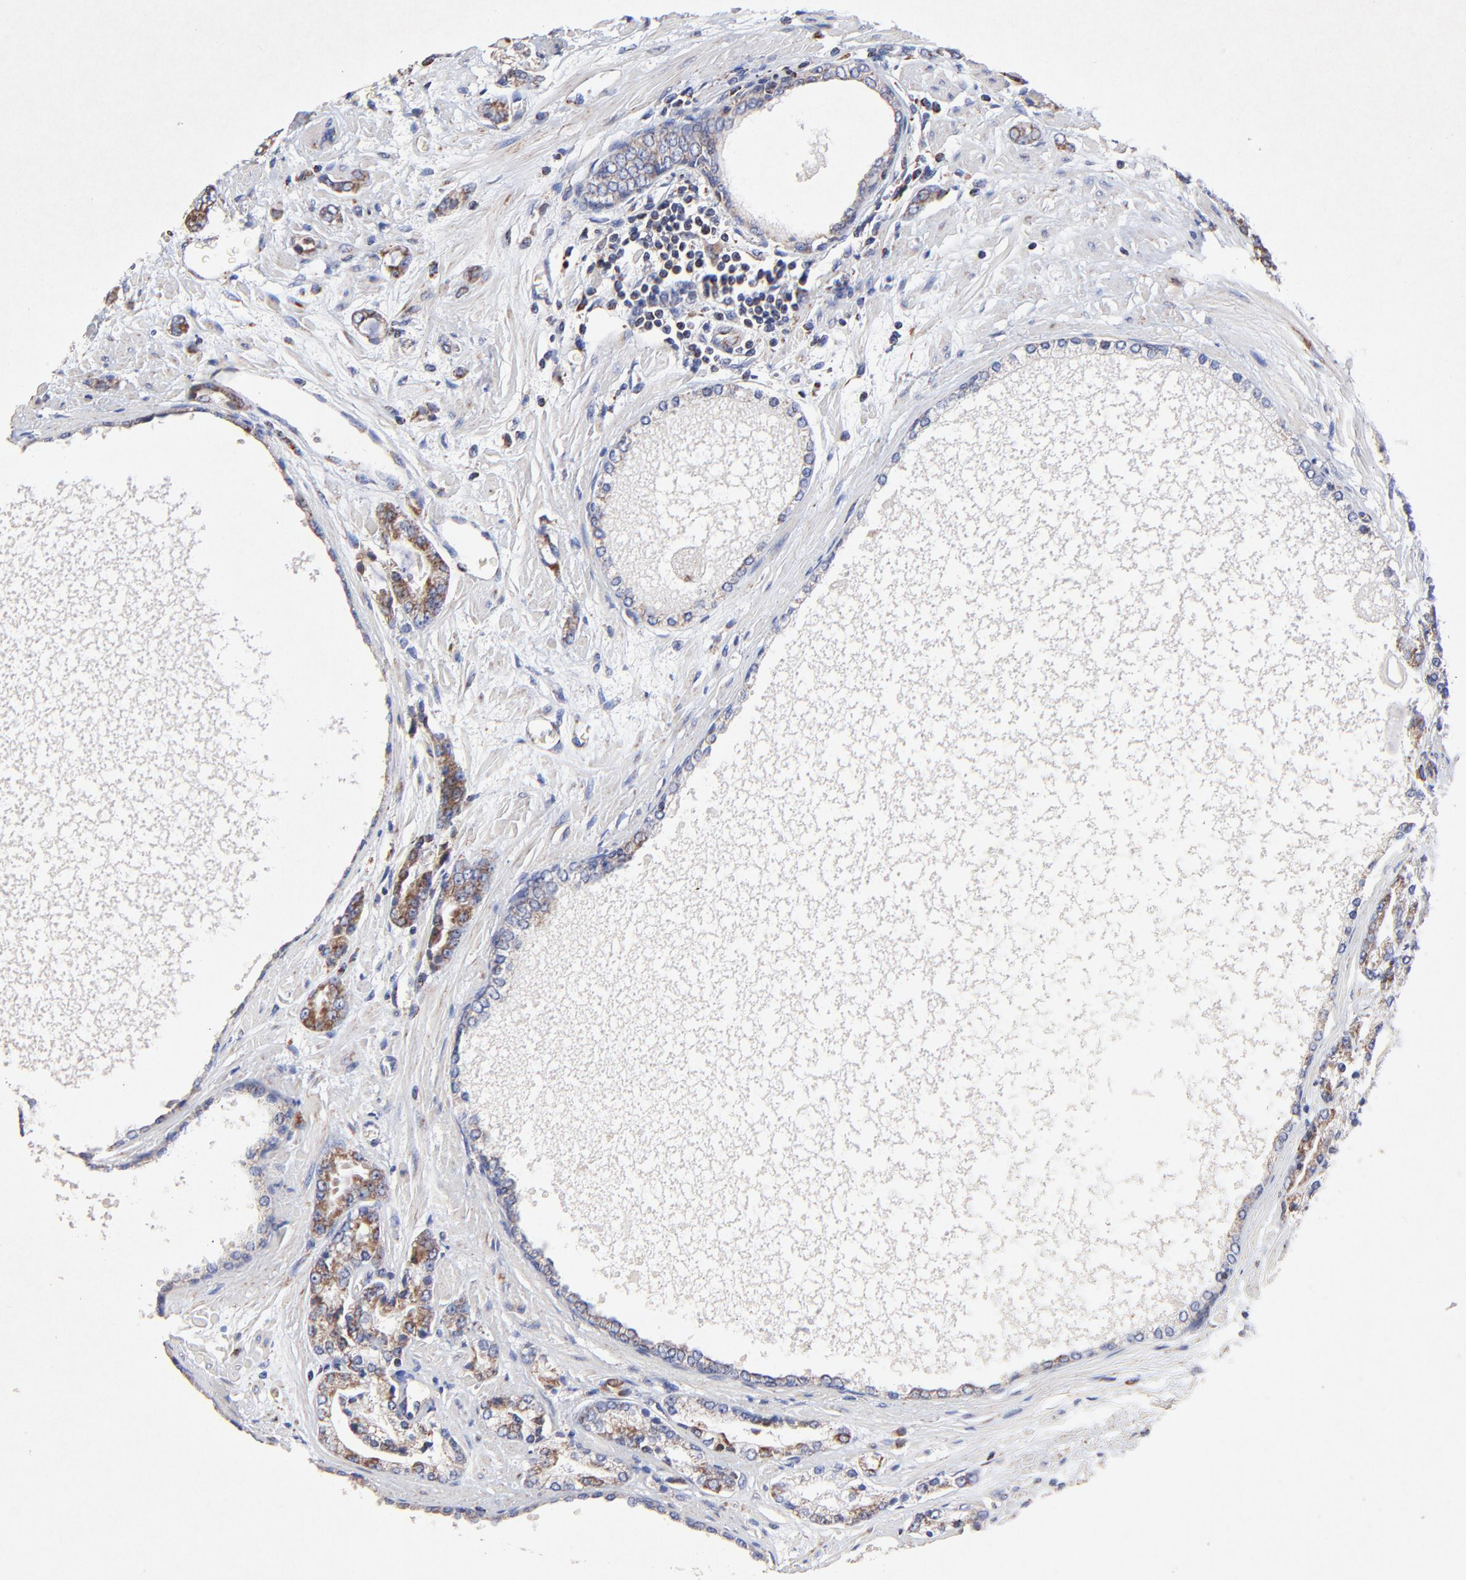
{"staining": {"intensity": "moderate", "quantity": ">75%", "location": "cytoplasmic/membranous"}, "tissue": "prostate cancer", "cell_type": "Tumor cells", "image_type": "cancer", "snomed": [{"axis": "morphology", "description": "Adenocarcinoma, High grade"}, {"axis": "topography", "description": "Prostate"}], "caption": "Immunohistochemistry (IHC) image of neoplastic tissue: prostate cancer (adenocarcinoma (high-grade)) stained using immunohistochemistry (IHC) demonstrates medium levels of moderate protein expression localized specifically in the cytoplasmic/membranous of tumor cells, appearing as a cytoplasmic/membranous brown color.", "gene": "SSBP1", "patient": {"sex": "male", "age": 71}}